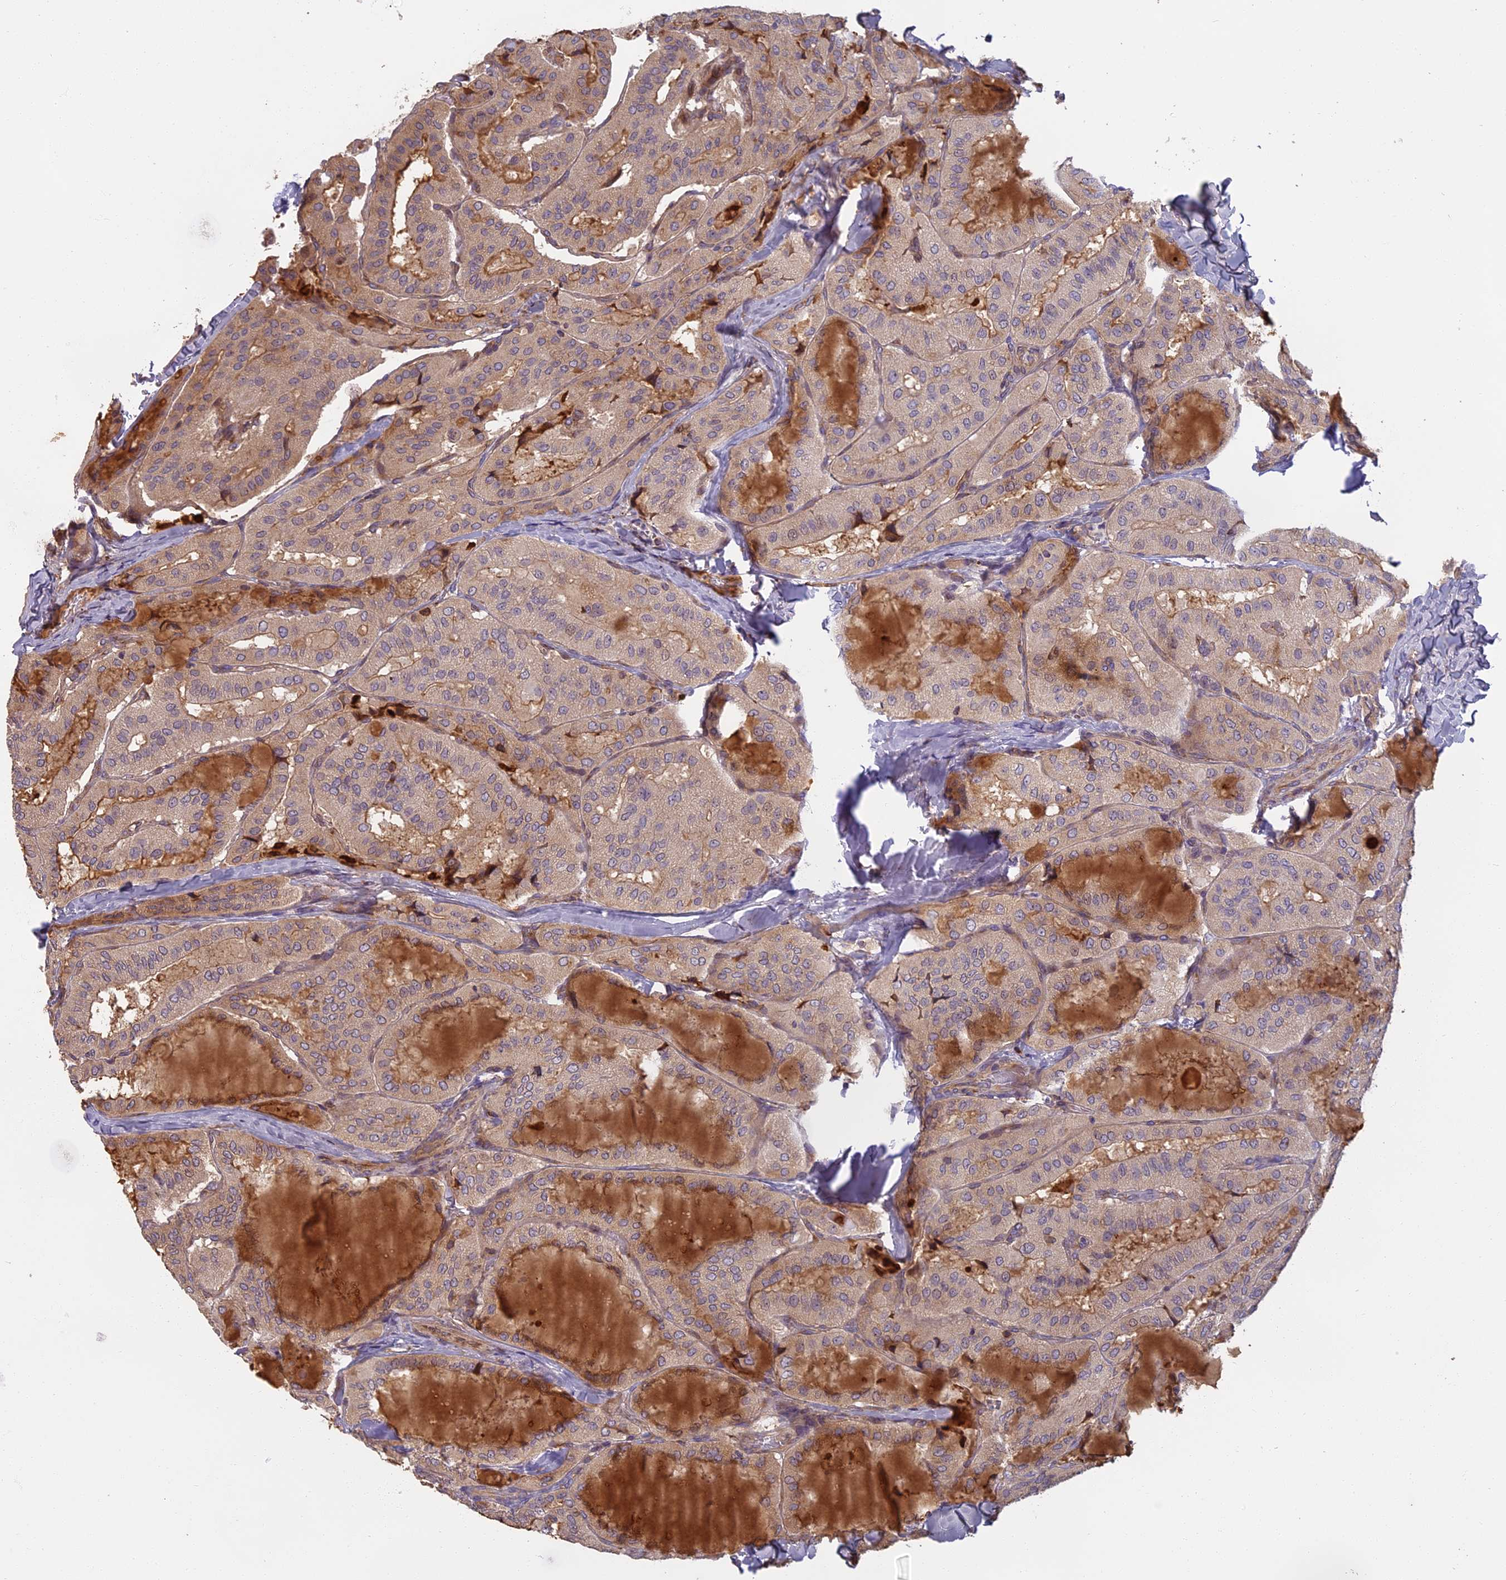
{"staining": {"intensity": "weak", "quantity": "<25%", "location": "cytoplasmic/membranous"}, "tissue": "thyroid cancer", "cell_type": "Tumor cells", "image_type": "cancer", "snomed": [{"axis": "morphology", "description": "Normal tissue, NOS"}, {"axis": "morphology", "description": "Papillary adenocarcinoma, NOS"}, {"axis": "topography", "description": "Thyroid gland"}], "caption": "A micrograph of human thyroid cancer is negative for staining in tumor cells.", "gene": "EDAR", "patient": {"sex": "female", "age": 59}}